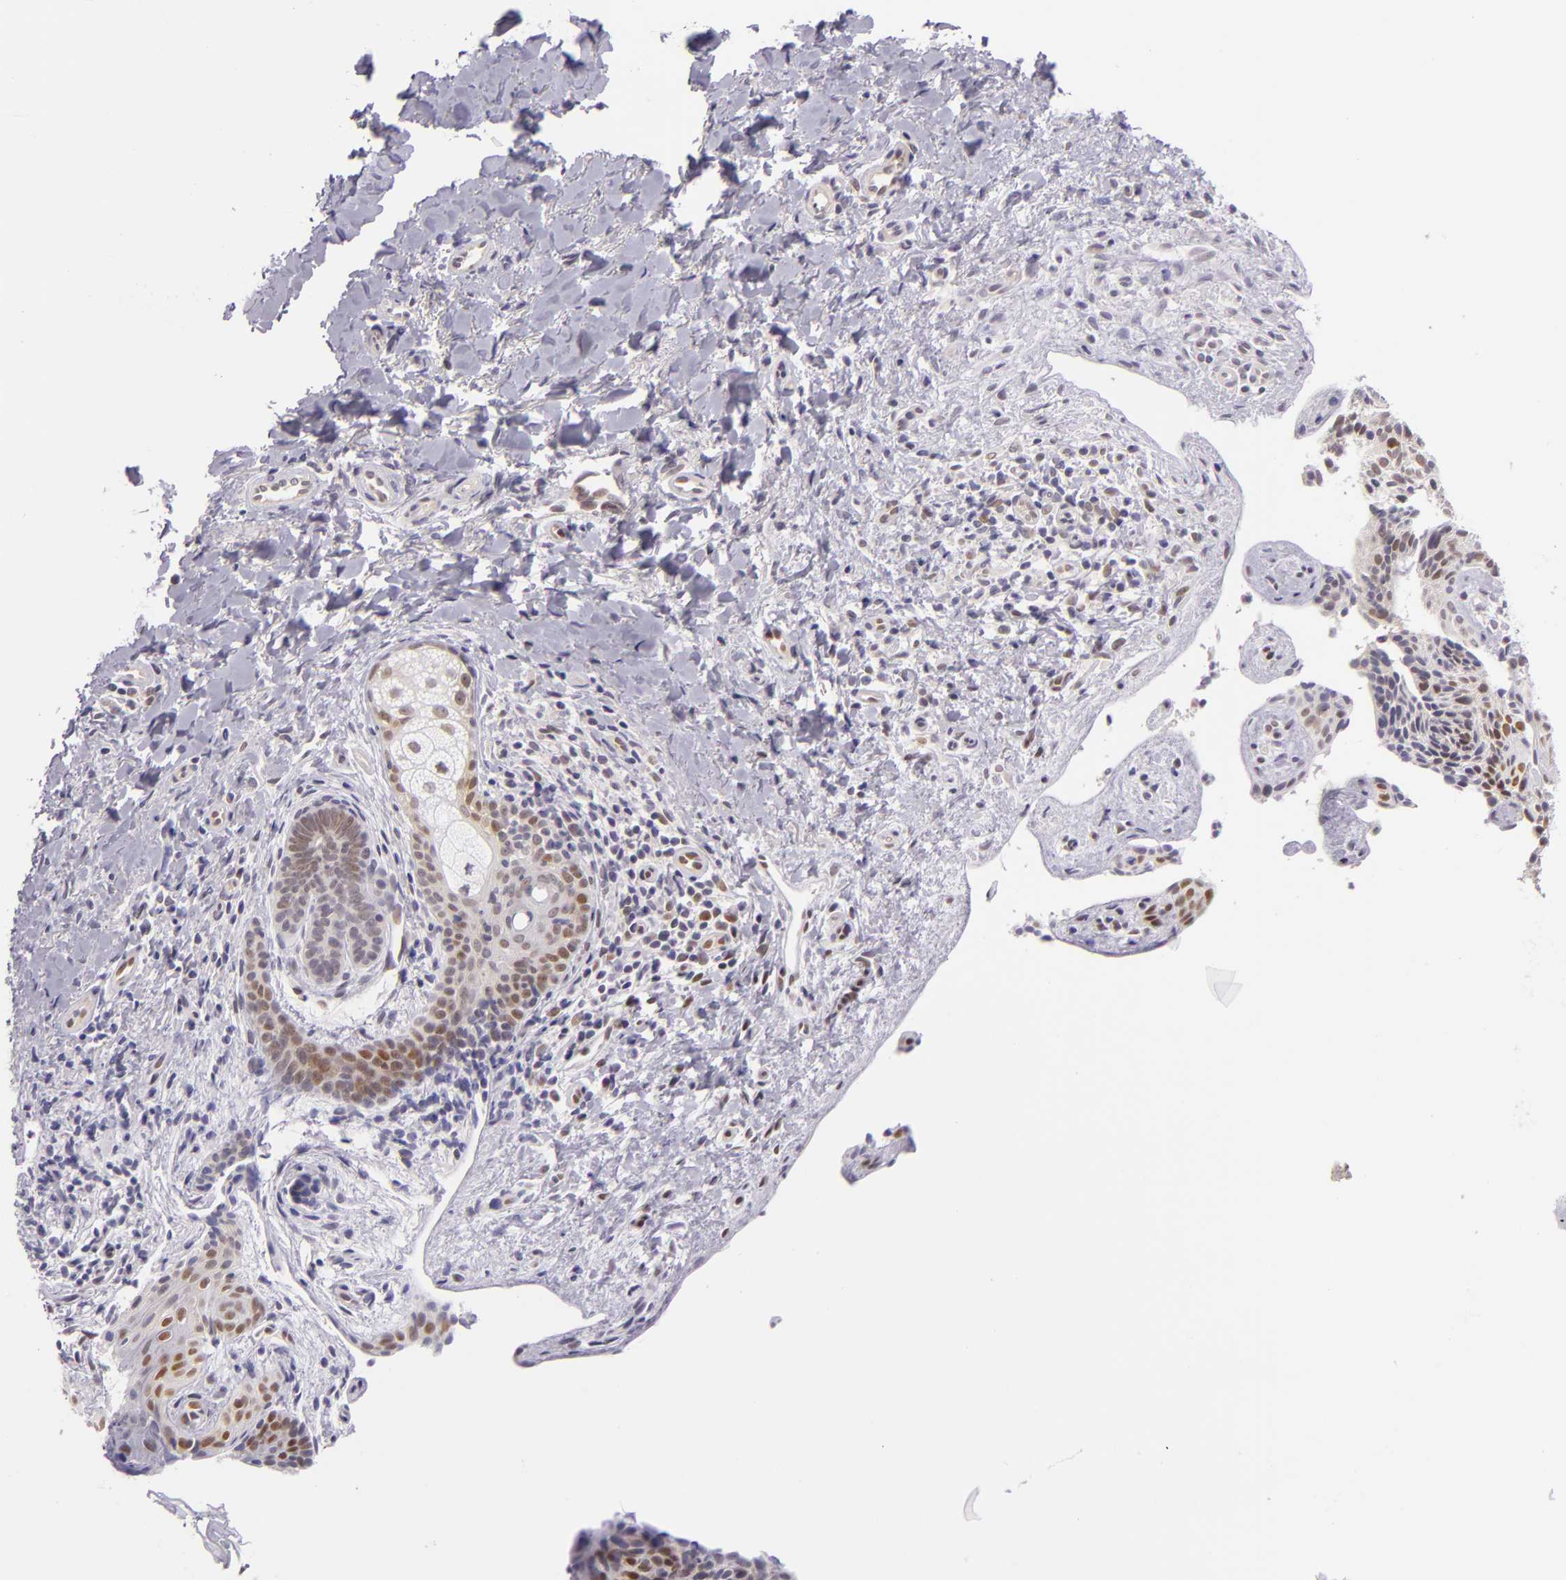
{"staining": {"intensity": "moderate", "quantity": "25%-75%", "location": "nuclear"}, "tissue": "skin cancer", "cell_type": "Tumor cells", "image_type": "cancer", "snomed": [{"axis": "morphology", "description": "Basal cell carcinoma"}, {"axis": "topography", "description": "Skin"}], "caption": "A high-resolution histopathology image shows IHC staining of basal cell carcinoma (skin), which exhibits moderate nuclear positivity in about 25%-75% of tumor cells. Using DAB (brown) and hematoxylin (blue) stains, captured at high magnification using brightfield microscopy.", "gene": "CSE1L", "patient": {"sex": "female", "age": 78}}